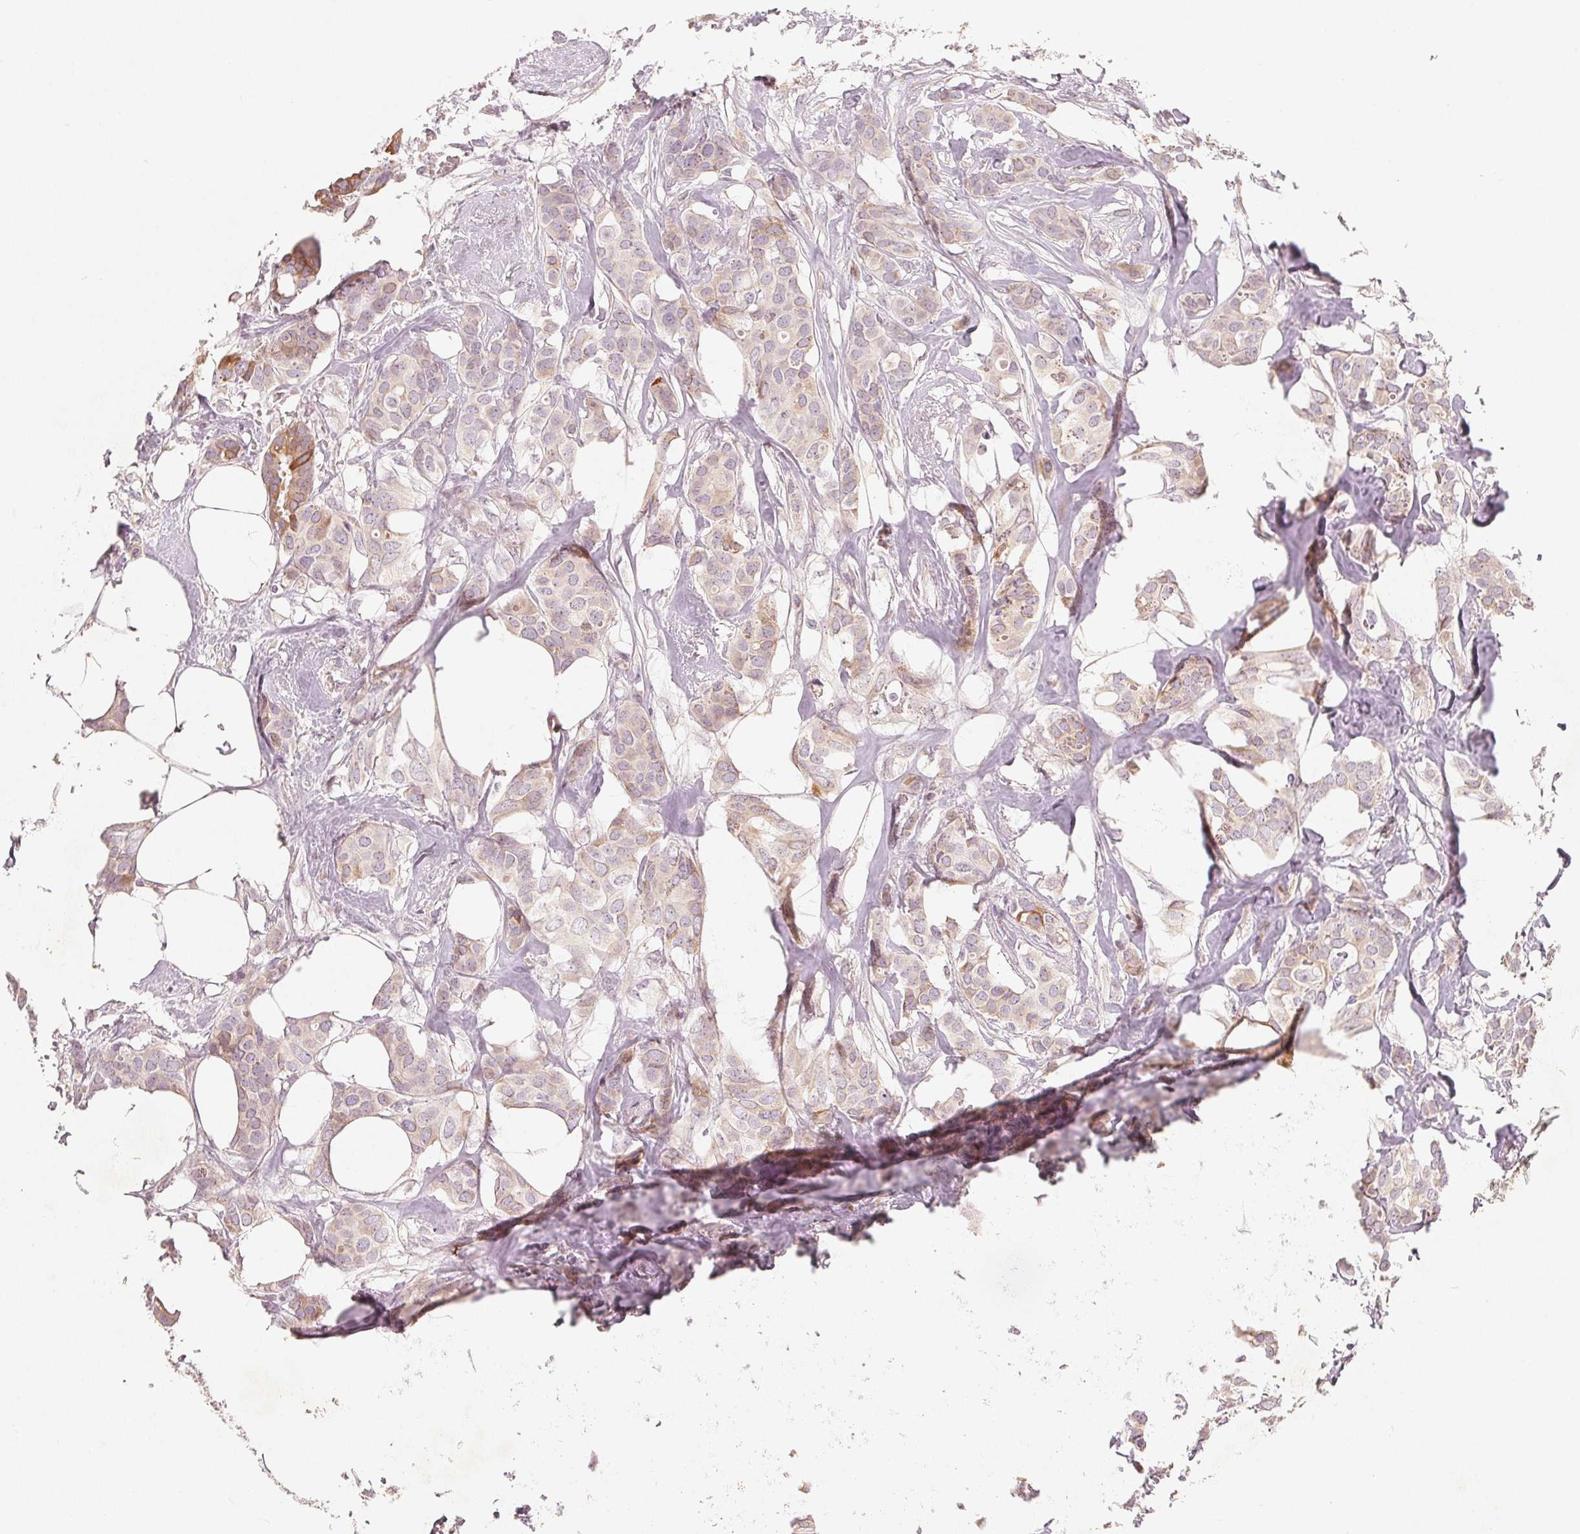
{"staining": {"intensity": "moderate", "quantity": "<25%", "location": "cytoplasmic/membranous"}, "tissue": "breast cancer", "cell_type": "Tumor cells", "image_type": "cancer", "snomed": [{"axis": "morphology", "description": "Duct carcinoma"}, {"axis": "topography", "description": "Breast"}], "caption": "High-magnification brightfield microscopy of breast cancer (intraductal carcinoma) stained with DAB (brown) and counterstained with hematoxylin (blue). tumor cells exhibit moderate cytoplasmic/membranous staining is present in approximately<25% of cells.", "gene": "TMSB15B", "patient": {"sex": "female", "age": 62}}